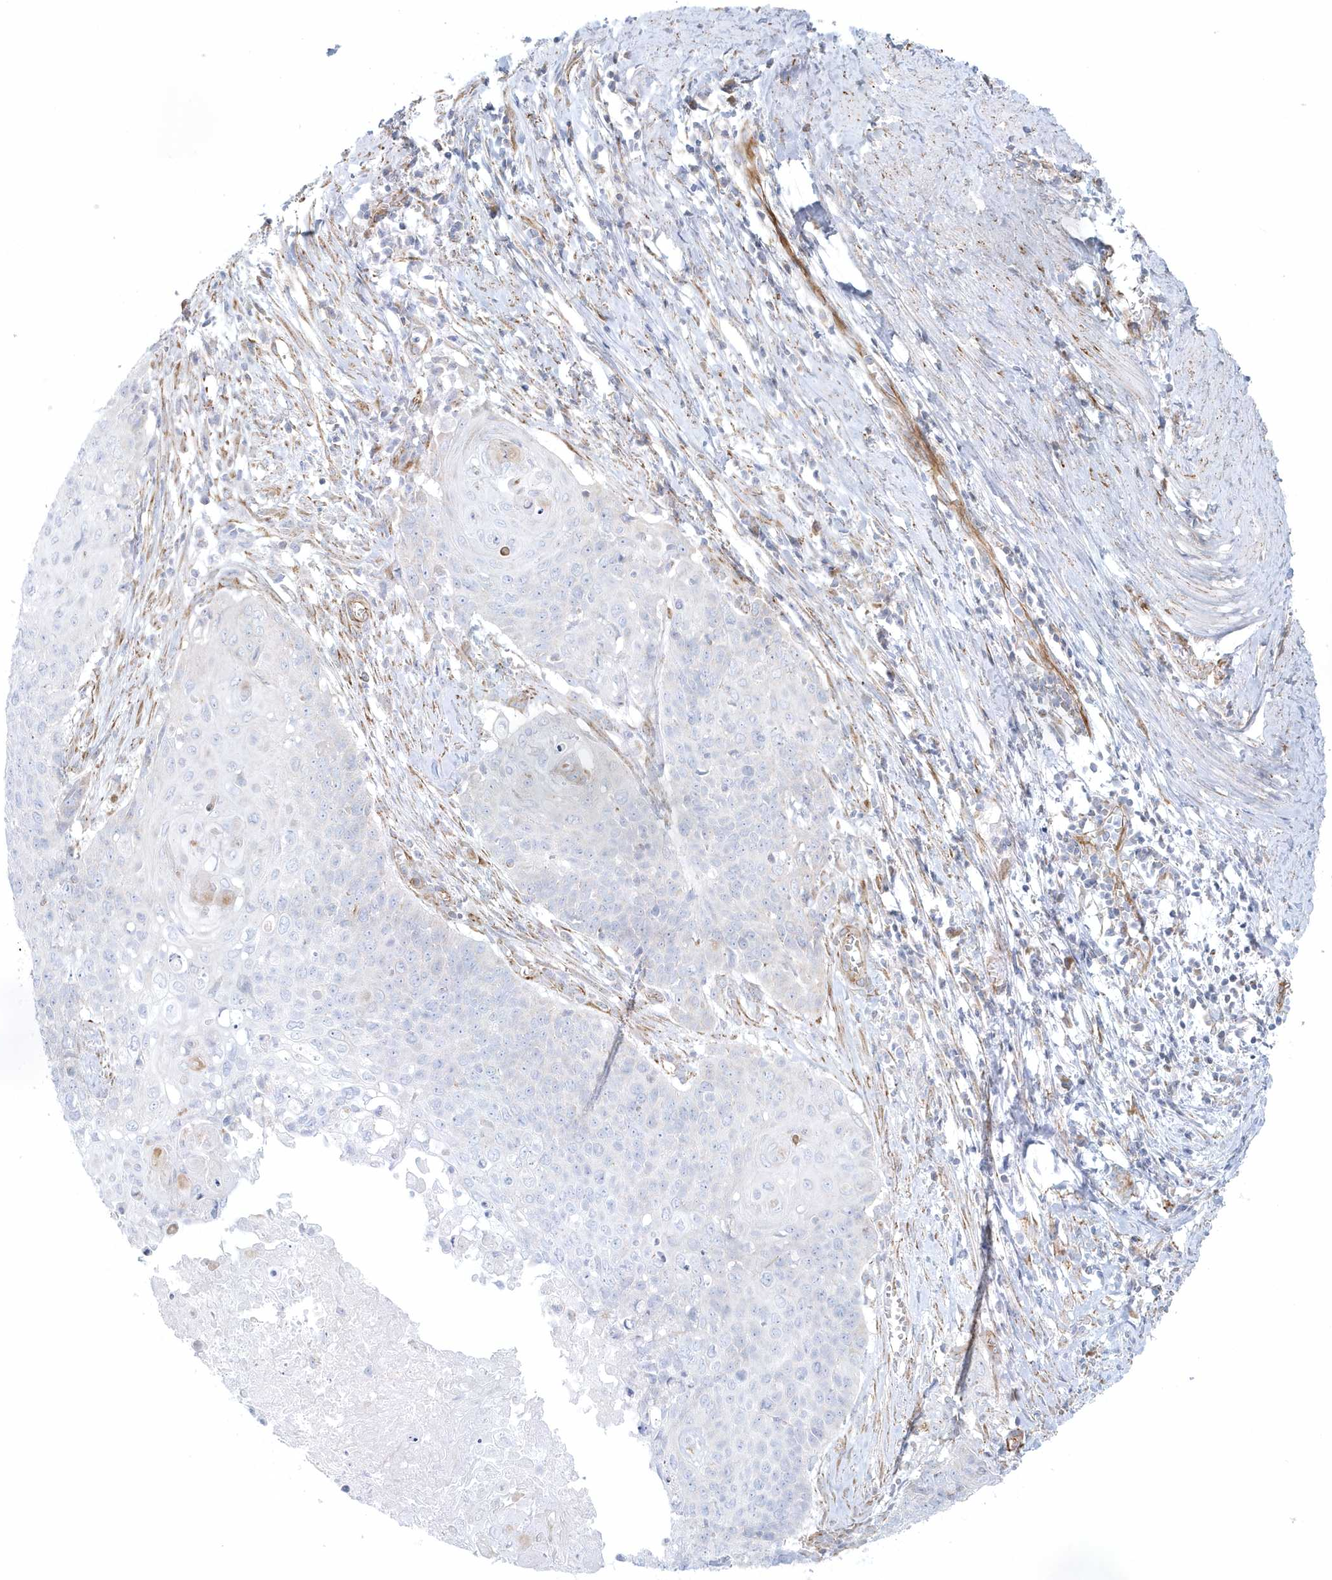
{"staining": {"intensity": "negative", "quantity": "none", "location": "none"}, "tissue": "cervical cancer", "cell_type": "Tumor cells", "image_type": "cancer", "snomed": [{"axis": "morphology", "description": "Squamous cell carcinoma, NOS"}, {"axis": "topography", "description": "Cervix"}], "caption": "Protein analysis of cervical cancer (squamous cell carcinoma) demonstrates no significant expression in tumor cells. (Stains: DAB immunohistochemistry (IHC) with hematoxylin counter stain, Microscopy: brightfield microscopy at high magnification).", "gene": "GPR152", "patient": {"sex": "female", "age": 39}}